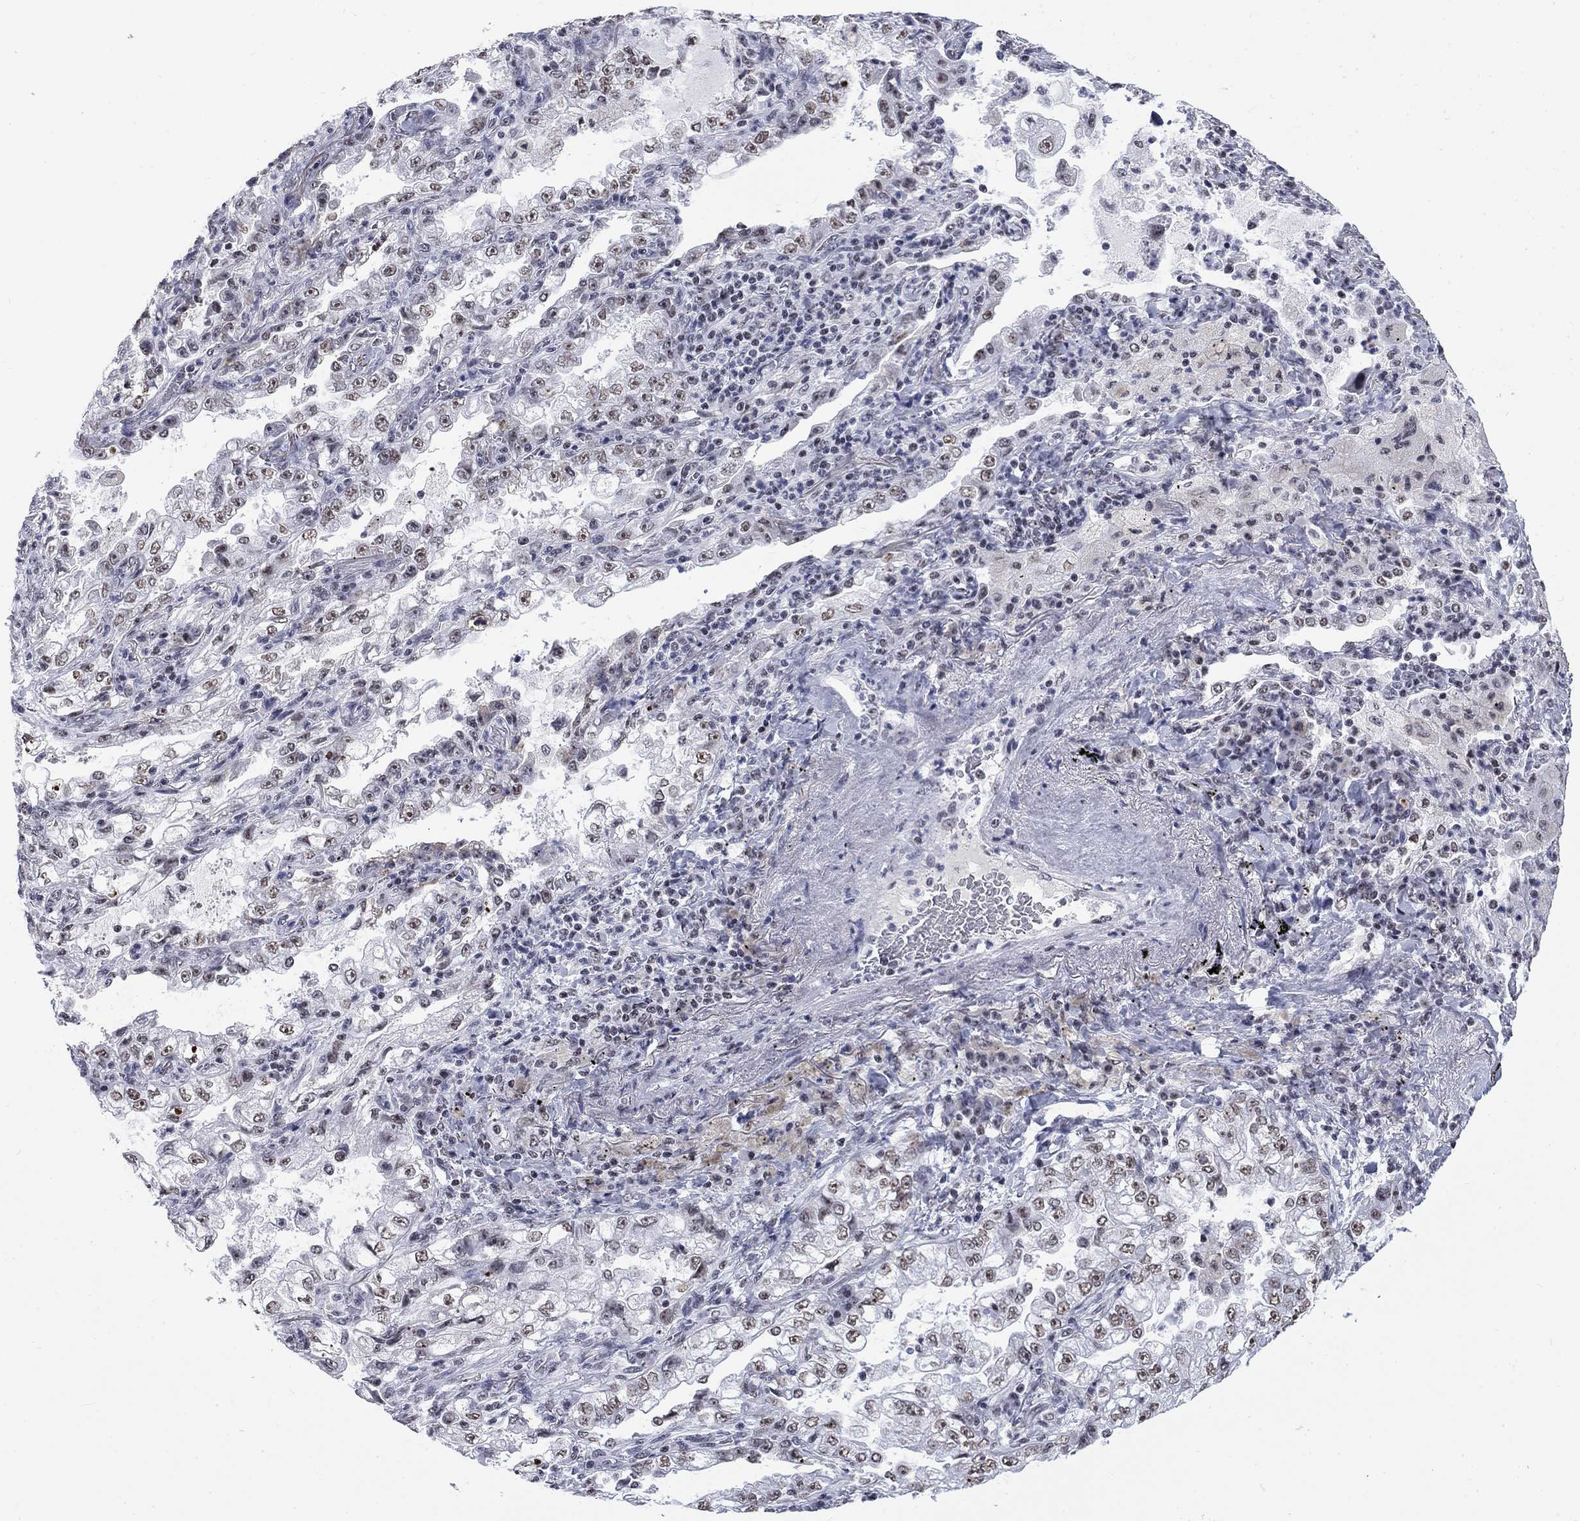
{"staining": {"intensity": "moderate", "quantity": "<25%", "location": "nuclear"}, "tissue": "lung cancer", "cell_type": "Tumor cells", "image_type": "cancer", "snomed": [{"axis": "morphology", "description": "Adenocarcinoma, NOS"}, {"axis": "topography", "description": "Lung"}], "caption": "Approximately <25% of tumor cells in lung cancer (adenocarcinoma) reveal moderate nuclear protein staining as visualized by brown immunohistochemical staining.", "gene": "CSRNP3", "patient": {"sex": "female", "age": 73}}